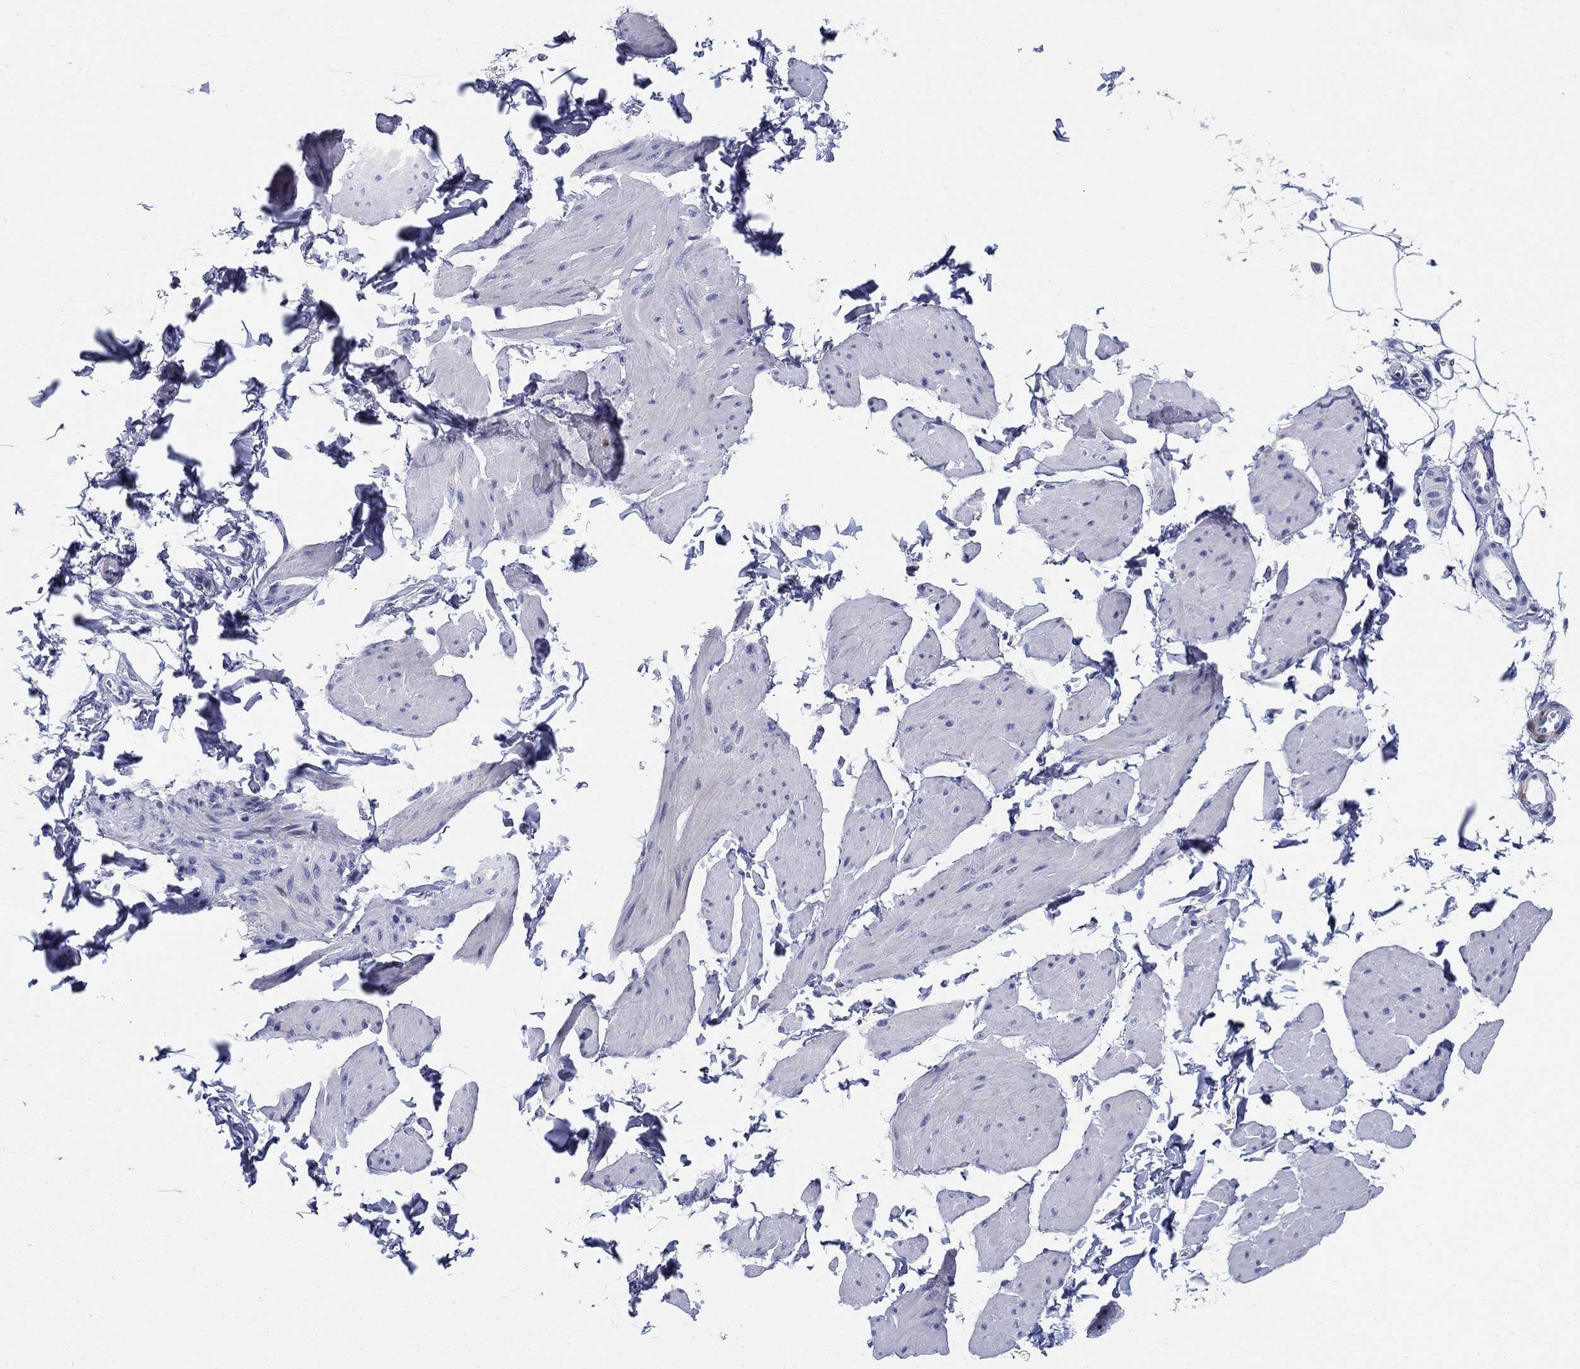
{"staining": {"intensity": "negative", "quantity": "none", "location": "none"}, "tissue": "smooth muscle", "cell_type": "Smooth muscle cells", "image_type": "normal", "snomed": [{"axis": "morphology", "description": "Normal tissue, NOS"}, {"axis": "topography", "description": "Adipose tissue"}, {"axis": "topography", "description": "Smooth muscle"}, {"axis": "topography", "description": "Peripheral nerve tissue"}], "caption": "Smooth muscle stained for a protein using immunohistochemistry (IHC) demonstrates no expression smooth muscle cells.", "gene": "RAP1GAP", "patient": {"sex": "male", "age": 83}}